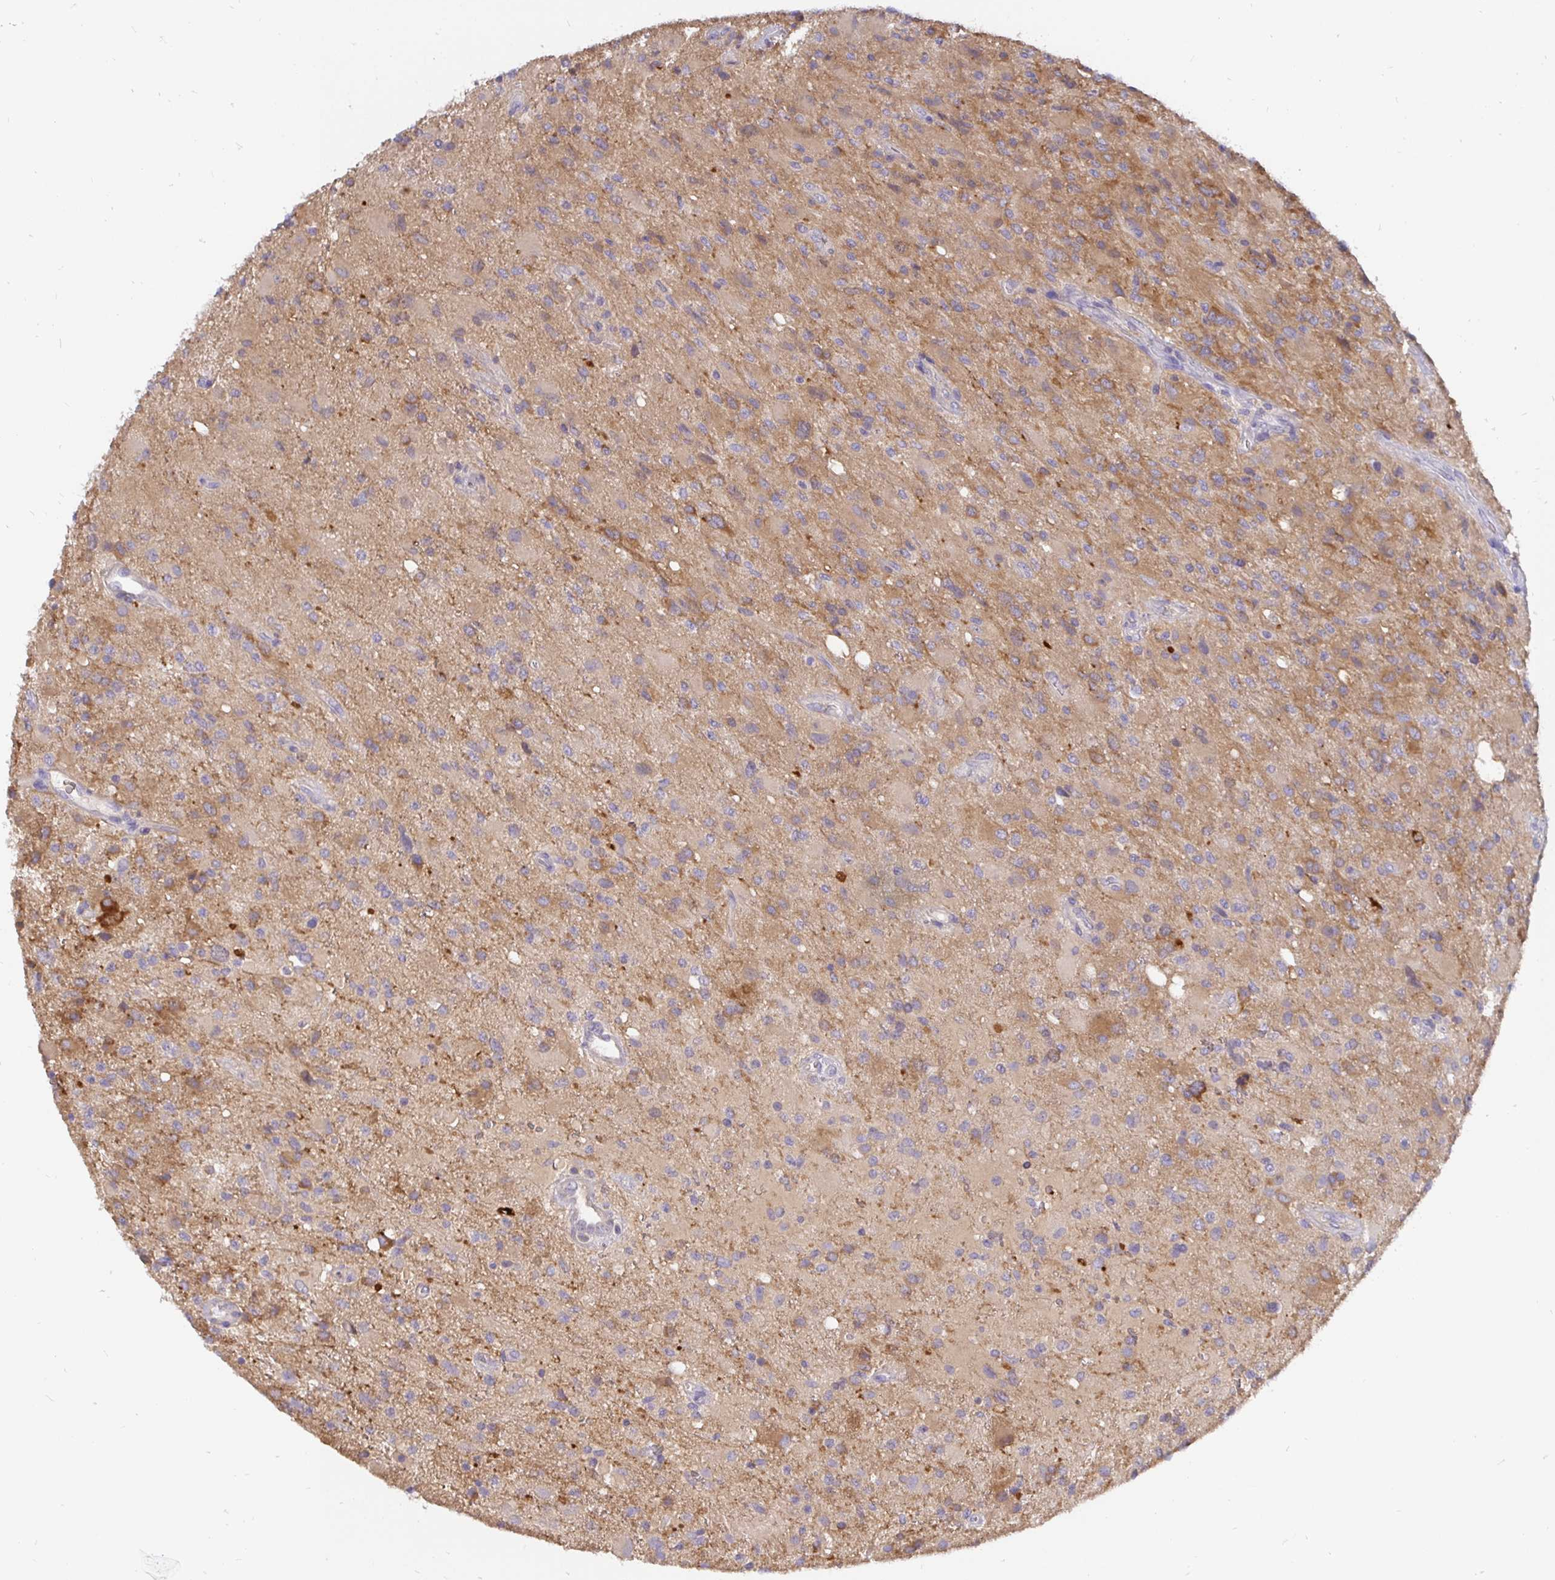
{"staining": {"intensity": "moderate", "quantity": "25%-75%", "location": "cytoplasmic/membranous"}, "tissue": "glioma", "cell_type": "Tumor cells", "image_type": "cancer", "snomed": [{"axis": "morphology", "description": "Glioma, malignant, High grade"}, {"axis": "topography", "description": "Brain"}], "caption": "Protein analysis of malignant glioma (high-grade) tissue exhibits moderate cytoplasmic/membranous expression in about 25%-75% of tumor cells.", "gene": "KIF21A", "patient": {"sex": "male", "age": 53}}